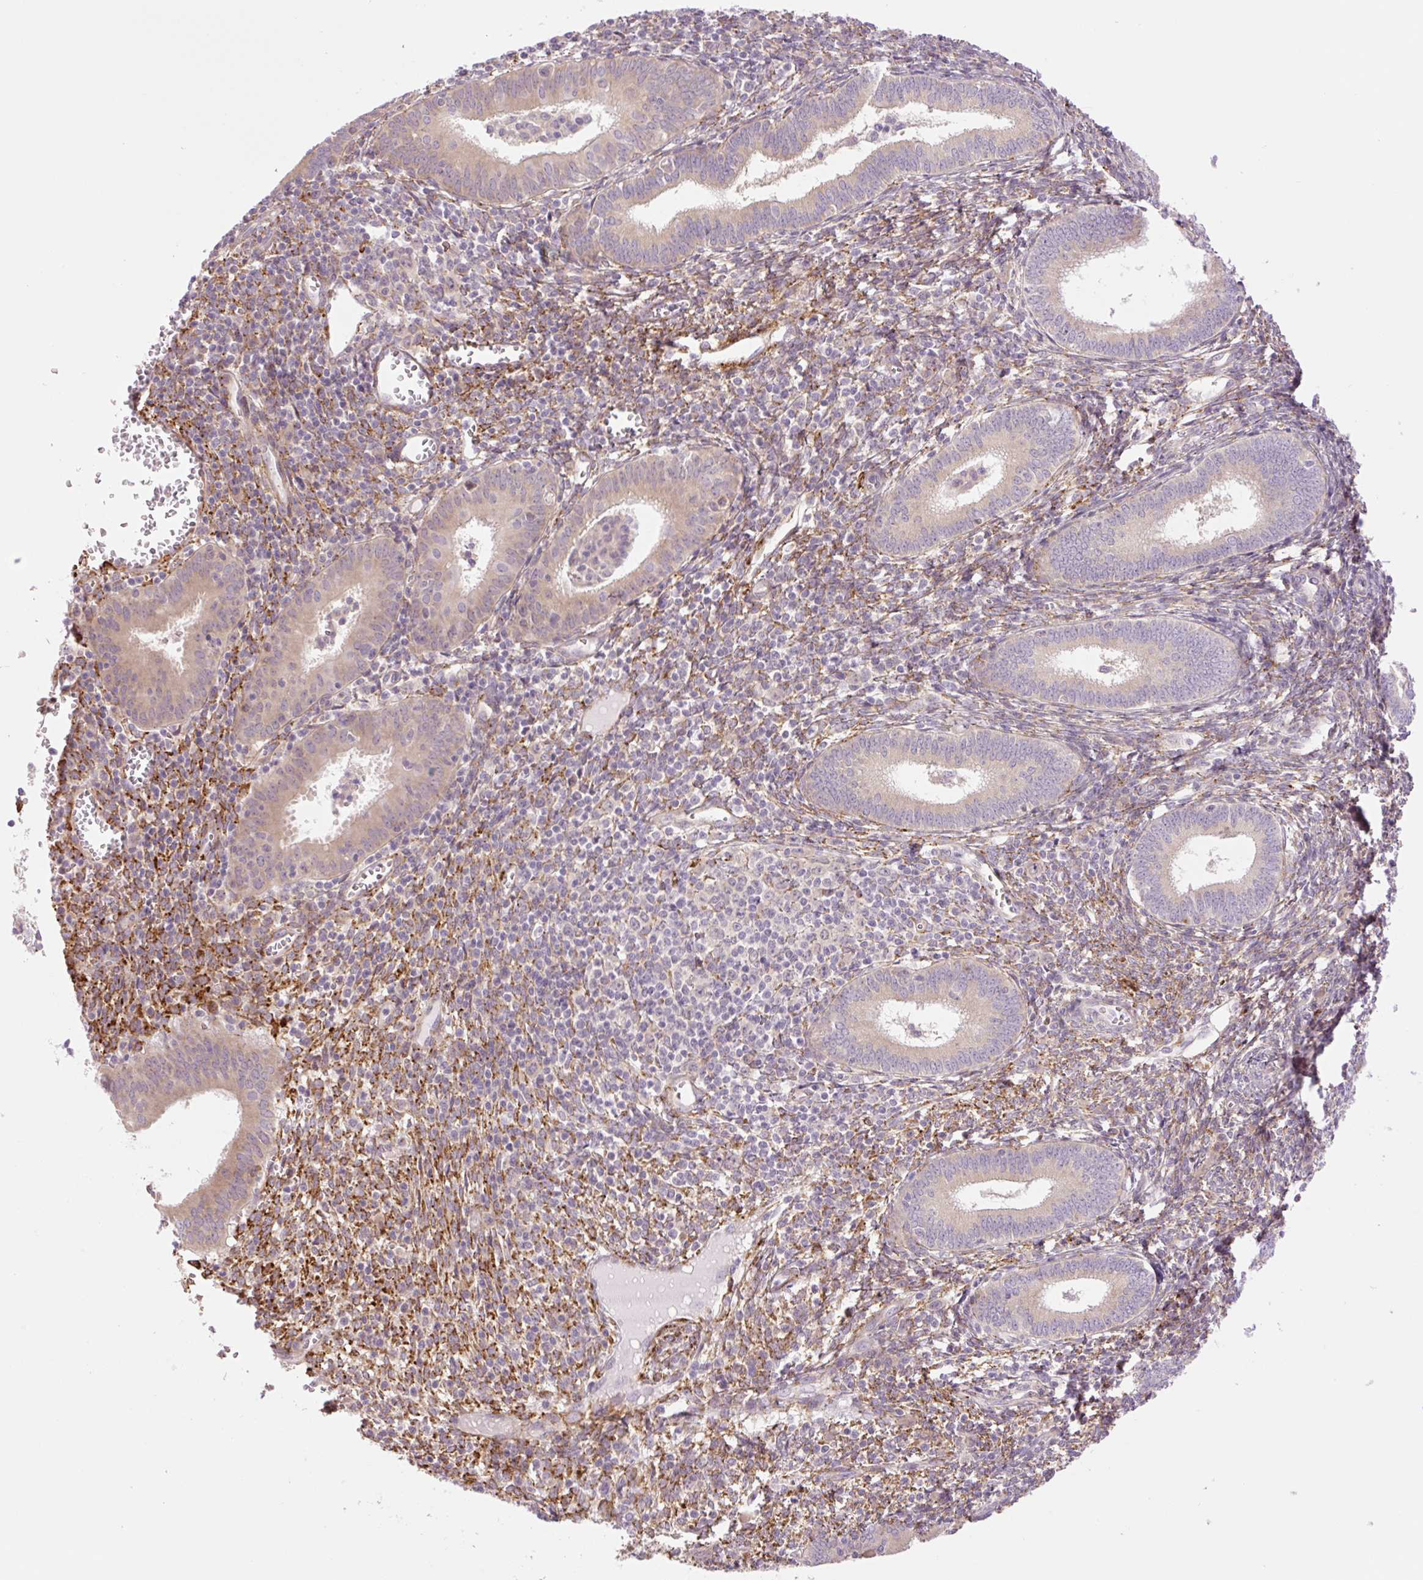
{"staining": {"intensity": "weak", "quantity": "<25%", "location": "cytoplasmic/membranous"}, "tissue": "endometrium", "cell_type": "Cells in endometrial stroma", "image_type": "normal", "snomed": [{"axis": "morphology", "description": "Normal tissue, NOS"}, {"axis": "topography", "description": "Endometrium"}], "caption": "Immunohistochemistry (IHC) photomicrograph of normal endometrium: endometrium stained with DAB reveals no significant protein staining in cells in endometrial stroma. (DAB IHC, high magnification).", "gene": "COL5A1", "patient": {"sex": "female", "age": 41}}